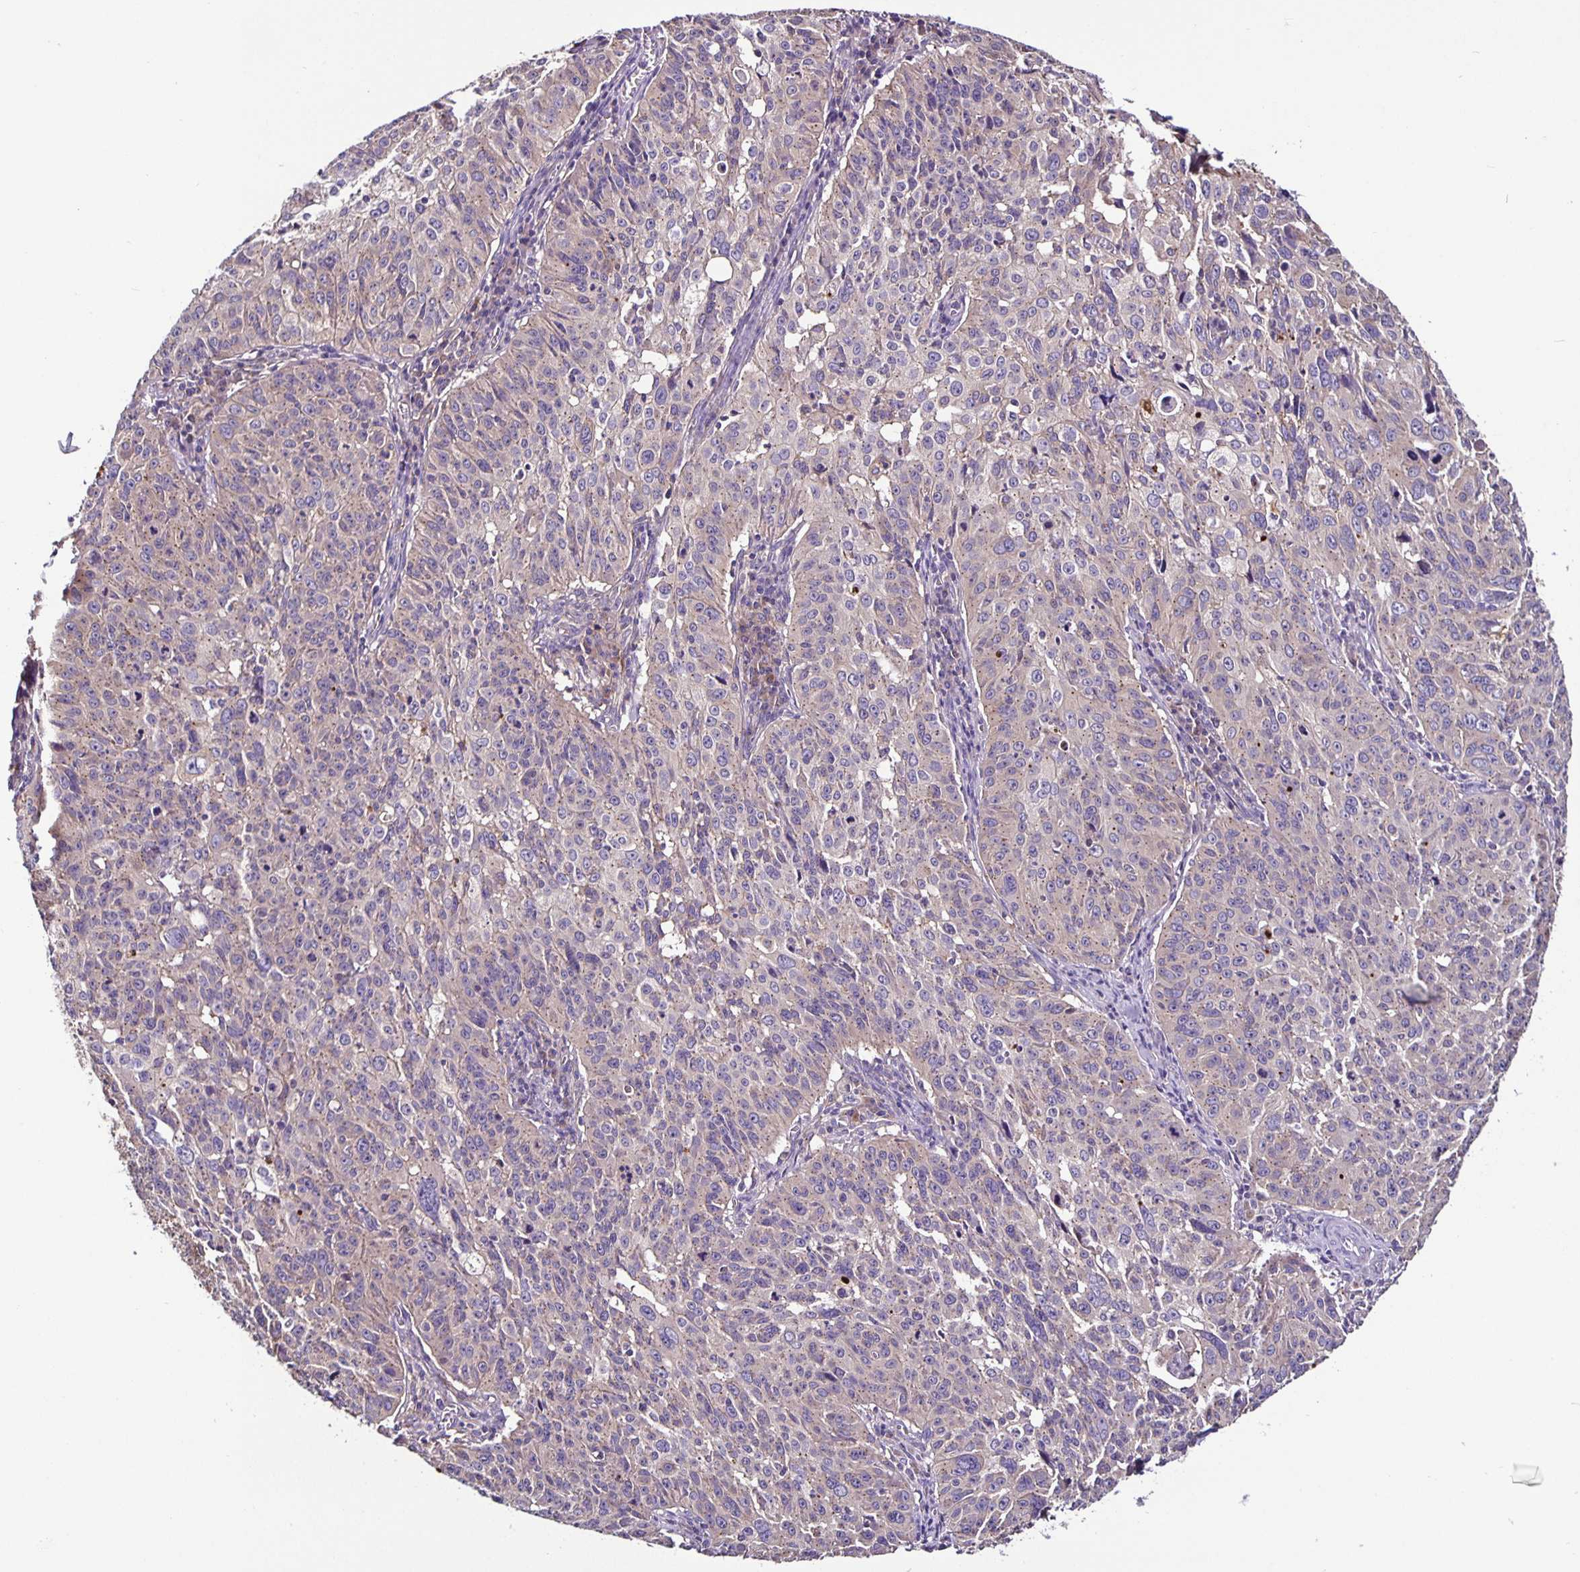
{"staining": {"intensity": "weak", "quantity": "25%-75%", "location": "cytoplasmic/membranous"}, "tissue": "cervical cancer", "cell_type": "Tumor cells", "image_type": "cancer", "snomed": [{"axis": "morphology", "description": "Squamous cell carcinoma, NOS"}, {"axis": "topography", "description": "Cervix"}], "caption": "Squamous cell carcinoma (cervical) stained with a brown dye exhibits weak cytoplasmic/membranous positive expression in approximately 25%-75% of tumor cells.", "gene": "SNX5", "patient": {"sex": "female", "age": 31}}